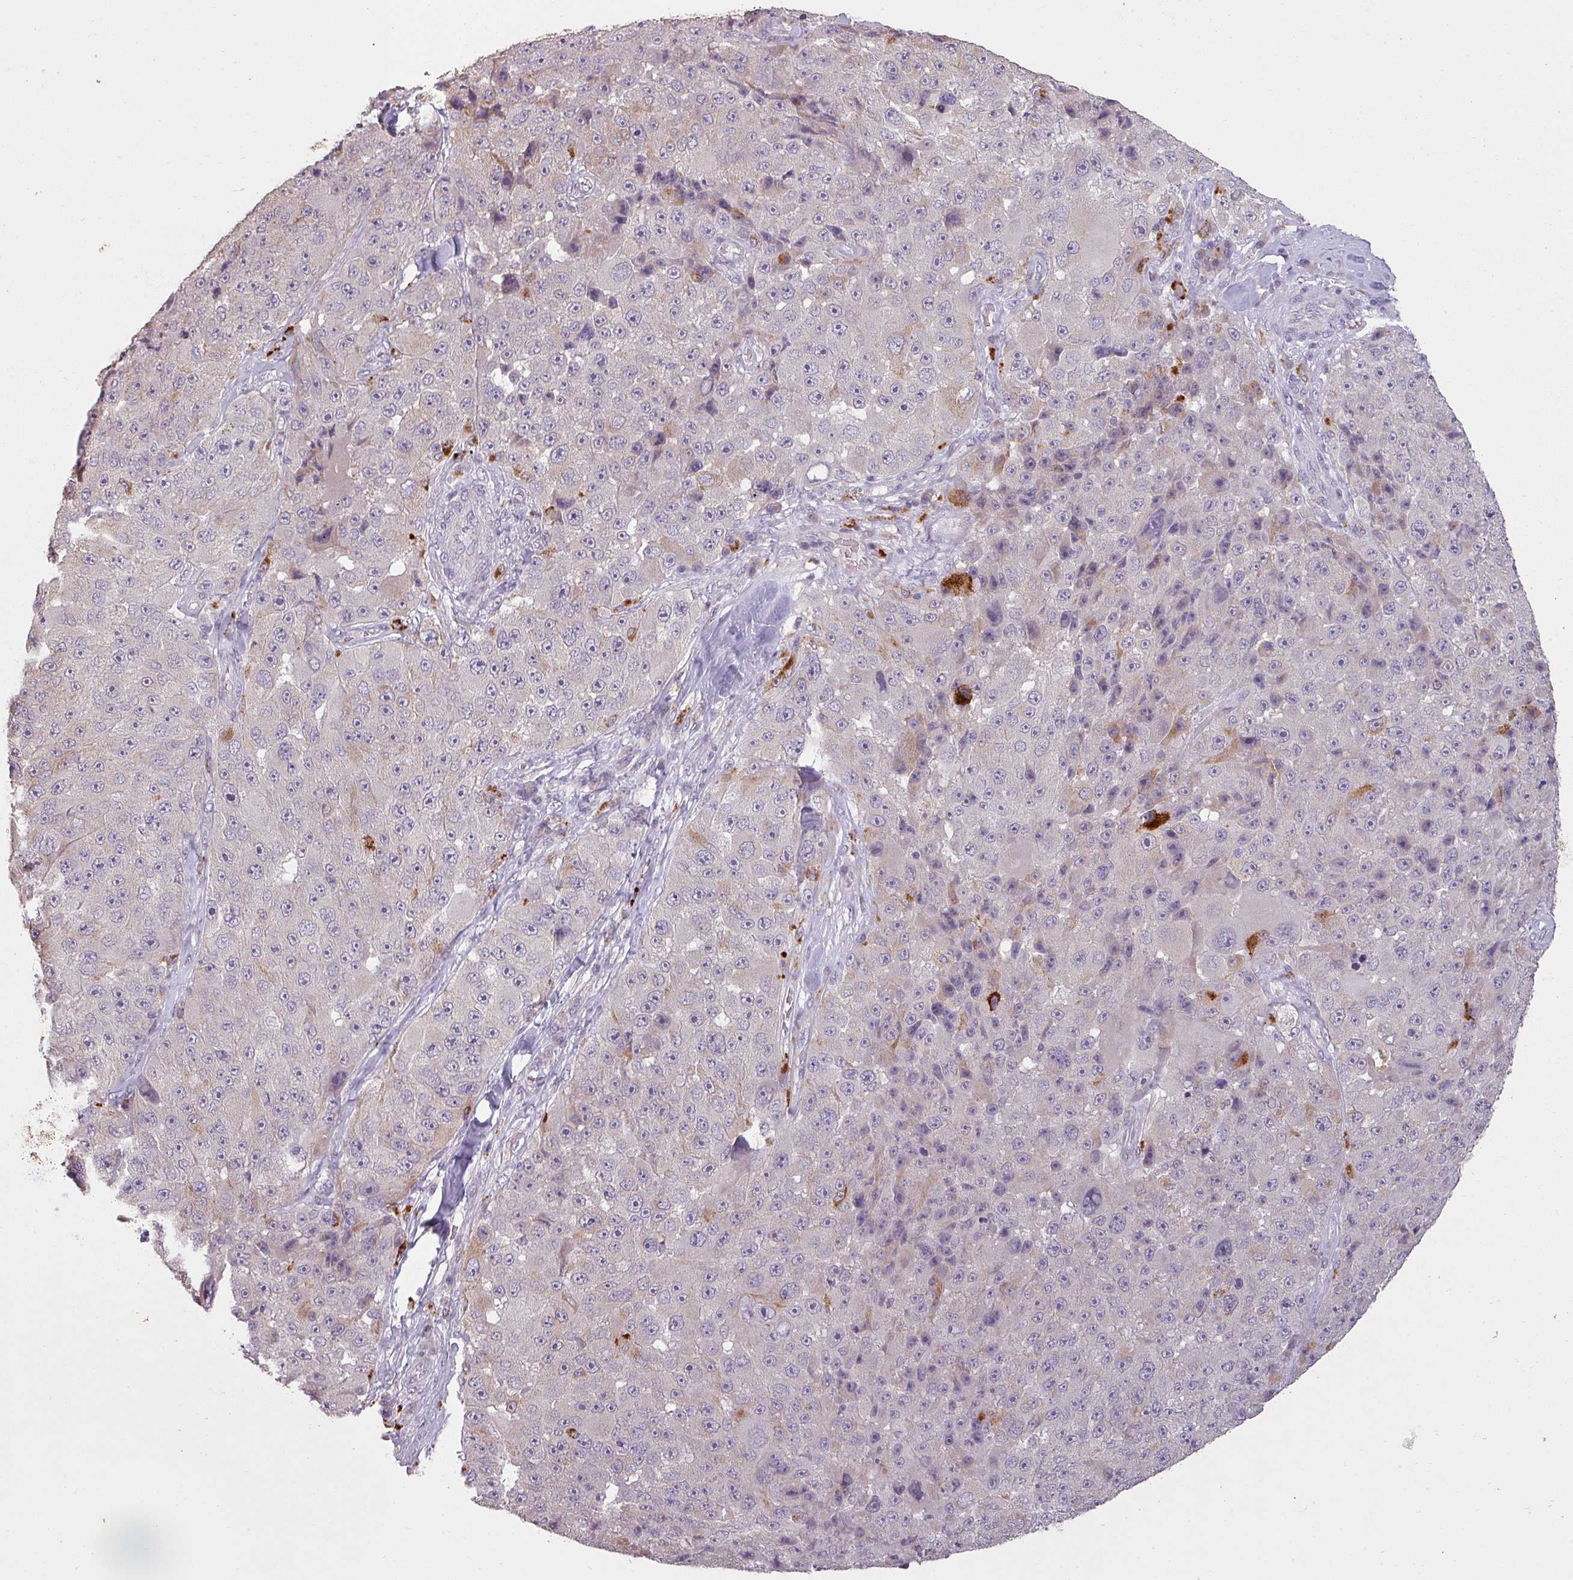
{"staining": {"intensity": "weak", "quantity": "<25%", "location": "cytoplasmic/membranous"}, "tissue": "melanoma", "cell_type": "Tumor cells", "image_type": "cancer", "snomed": [{"axis": "morphology", "description": "Malignant melanoma, Metastatic site"}, {"axis": "topography", "description": "Lymph node"}], "caption": "The image shows no significant positivity in tumor cells of melanoma.", "gene": "LYPLA1", "patient": {"sex": "male", "age": 62}}